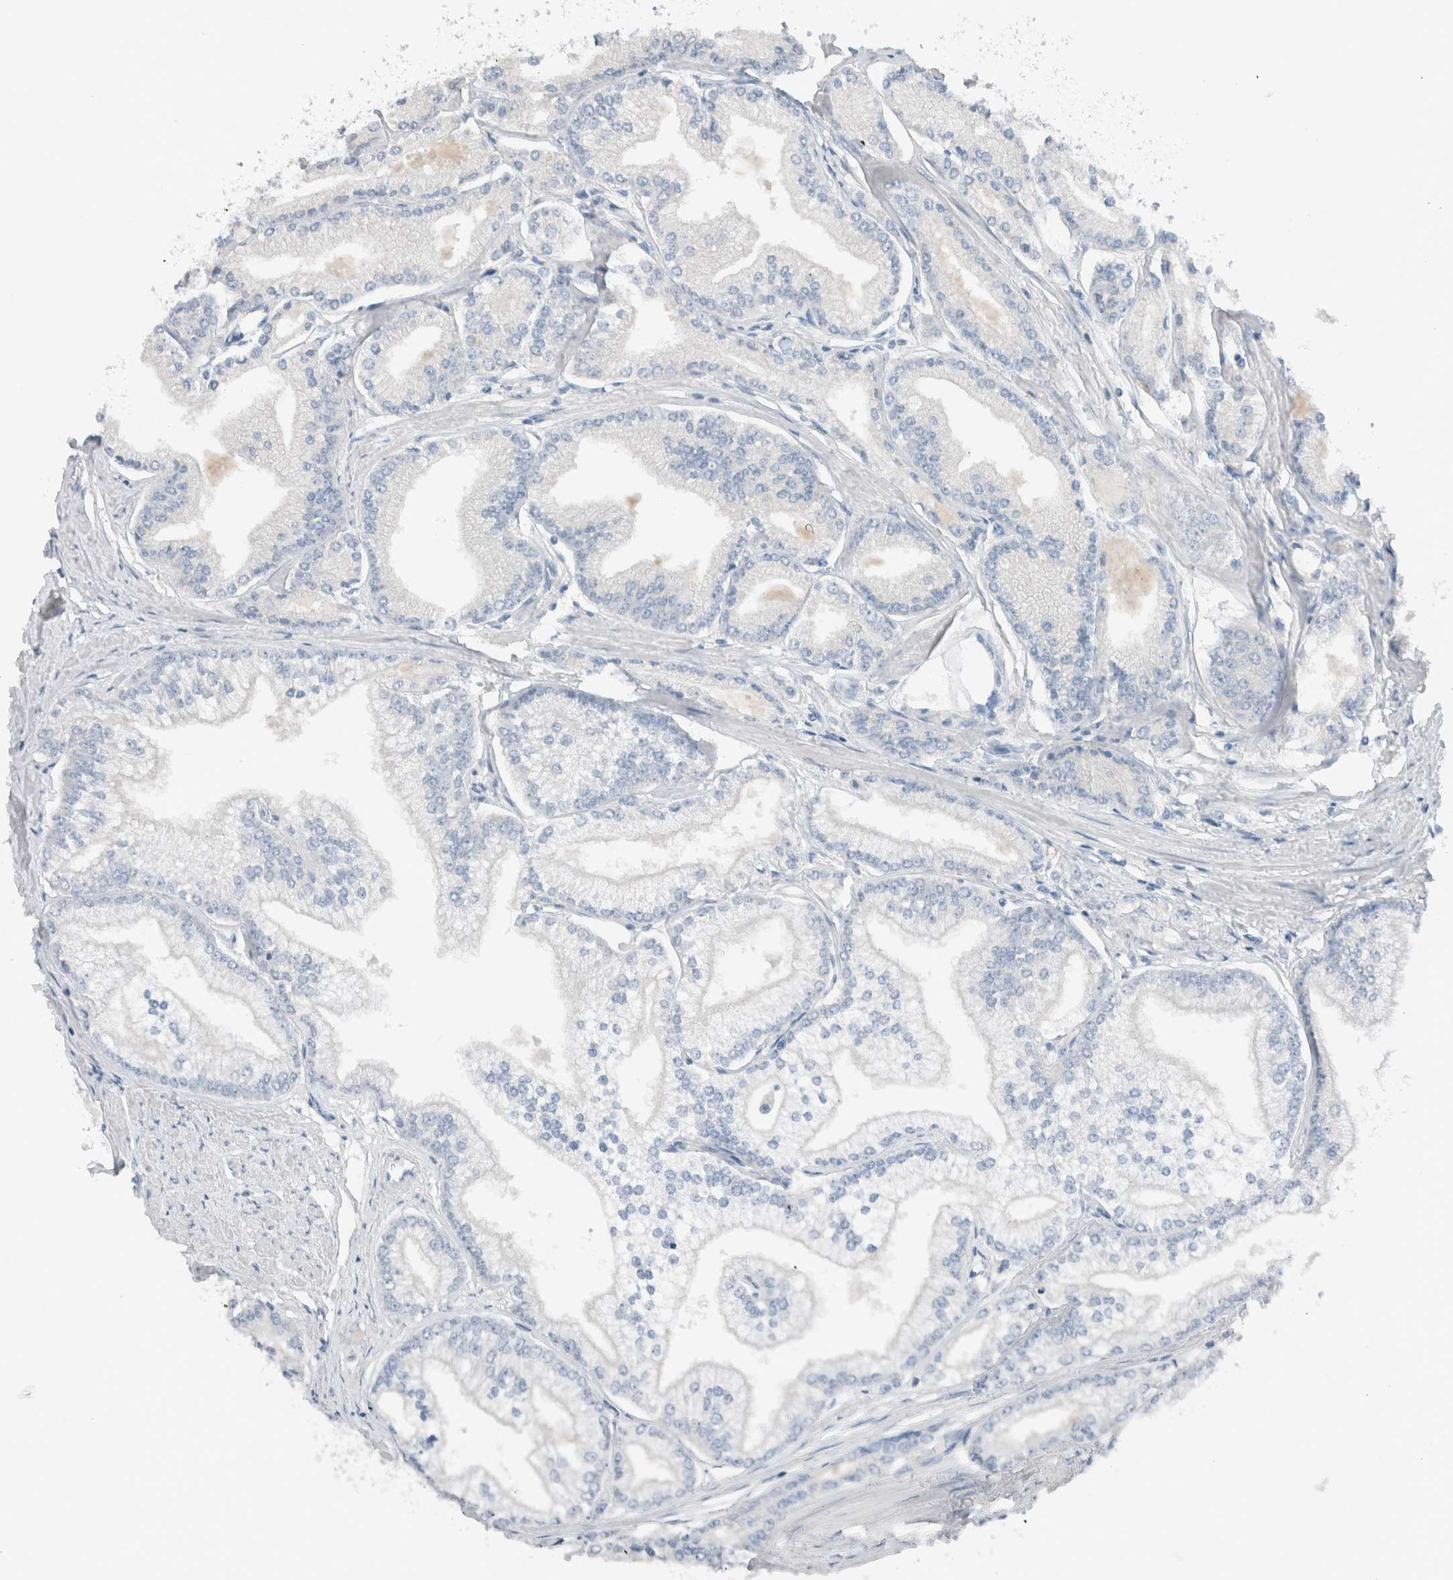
{"staining": {"intensity": "negative", "quantity": "none", "location": "none"}, "tissue": "prostate cancer", "cell_type": "Tumor cells", "image_type": "cancer", "snomed": [{"axis": "morphology", "description": "Adenocarcinoma, Low grade"}, {"axis": "topography", "description": "Prostate"}], "caption": "An immunohistochemistry (IHC) image of prostate adenocarcinoma (low-grade) is shown. There is no staining in tumor cells of prostate adenocarcinoma (low-grade).", "gene": "DUOX1", "patient": {"sex": "male", "age": 52}}